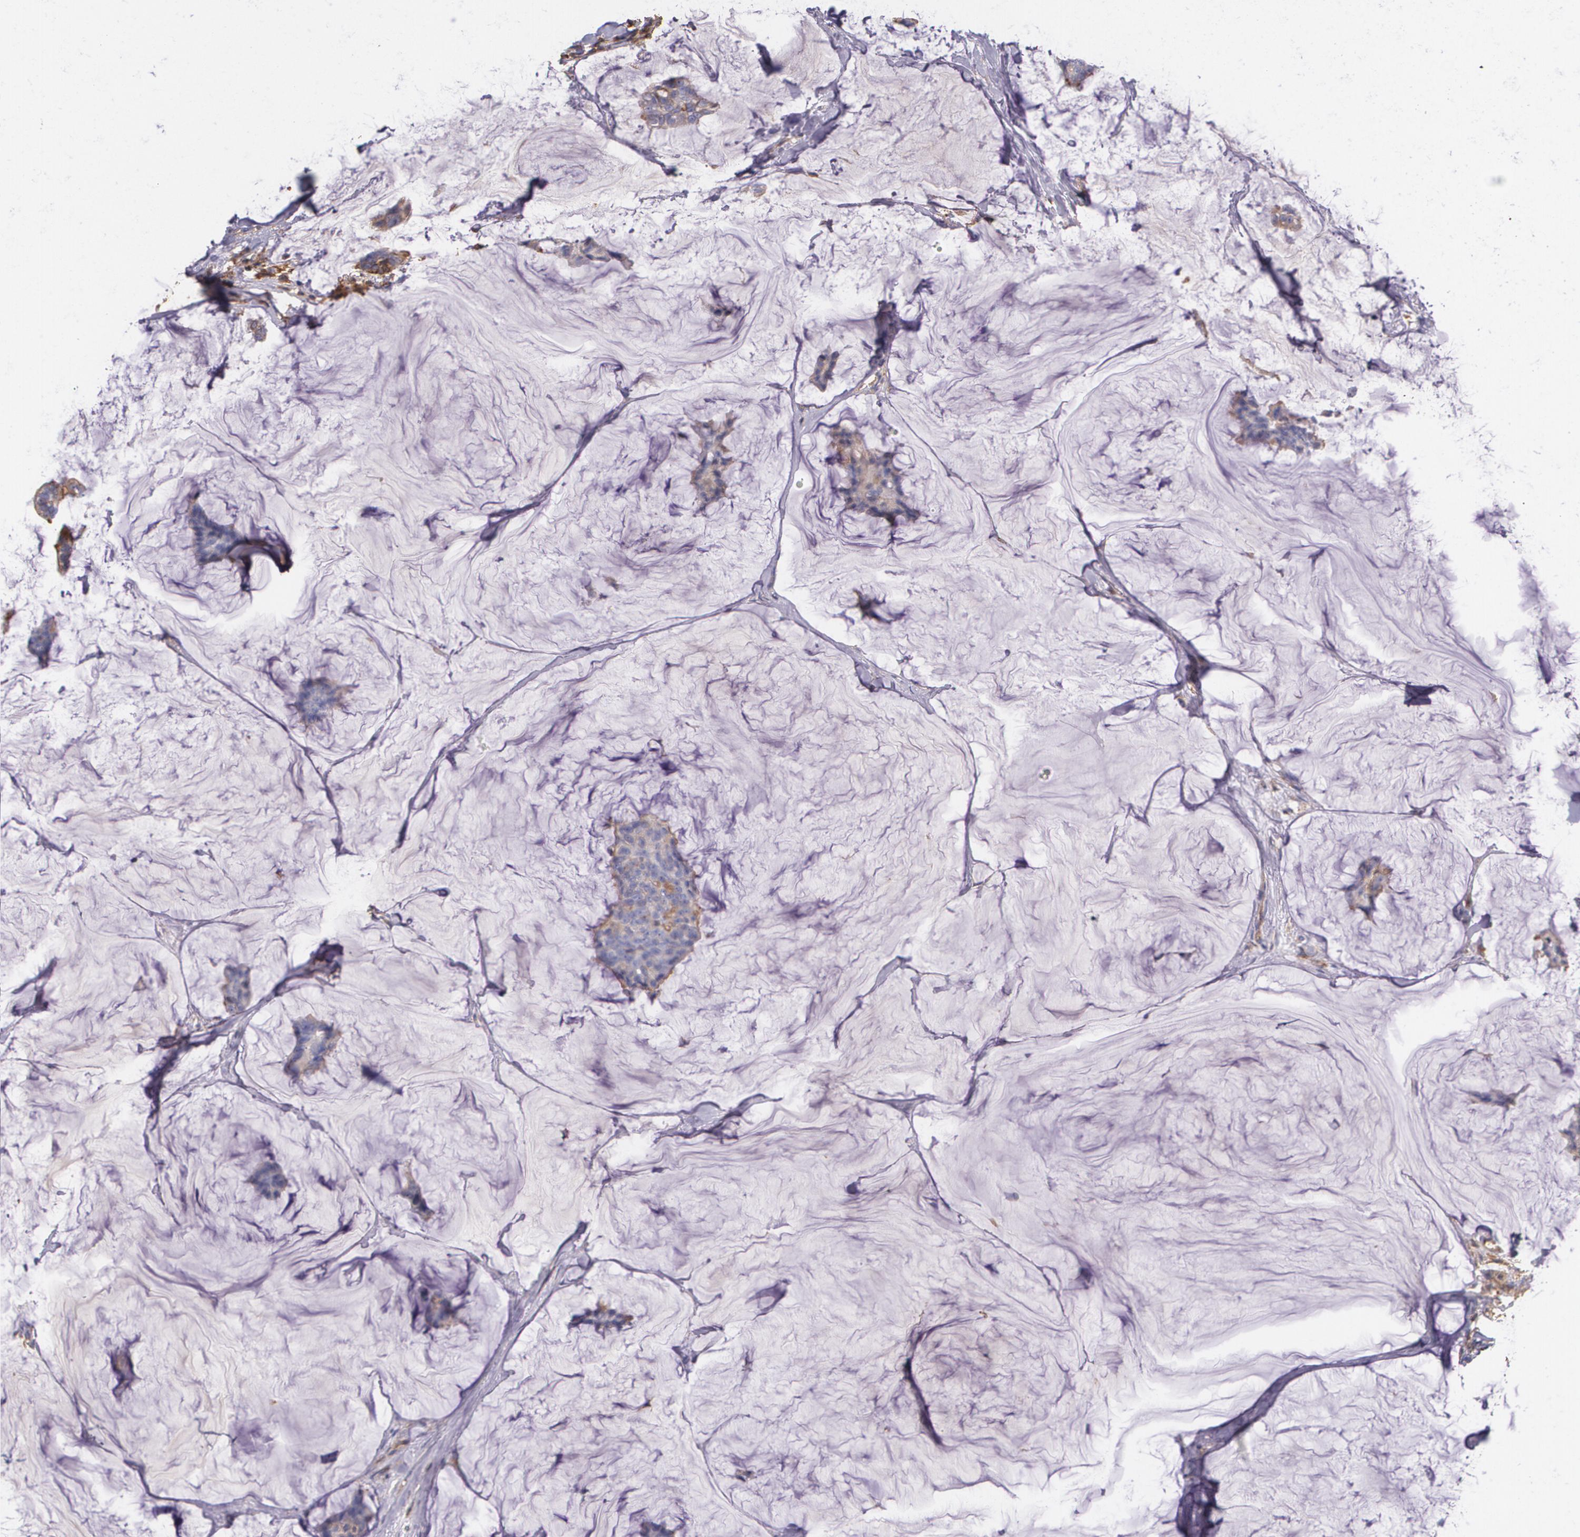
{"staining": {"intensity": "weak", "quantity": "25%-75%", "location": "cytoplasmic/membranous"}, "tissue": "breast cancer", "cell_type": "Tumor cells", "image_type": "cancer", "snomed": [{"axis": "morphology", "description": "Duct carcinoma"}, {"axis": "topography", "description": "Breast"}], "caption": "Invasive ductal carcinoma (breast) was stained to show a protein in brown. There is low levels of weak cytoplasmic/membranous staining in about 25%-75% of tumor cells.", "gene": "B2M", "patient": {"sex": "female", "age": 93}}